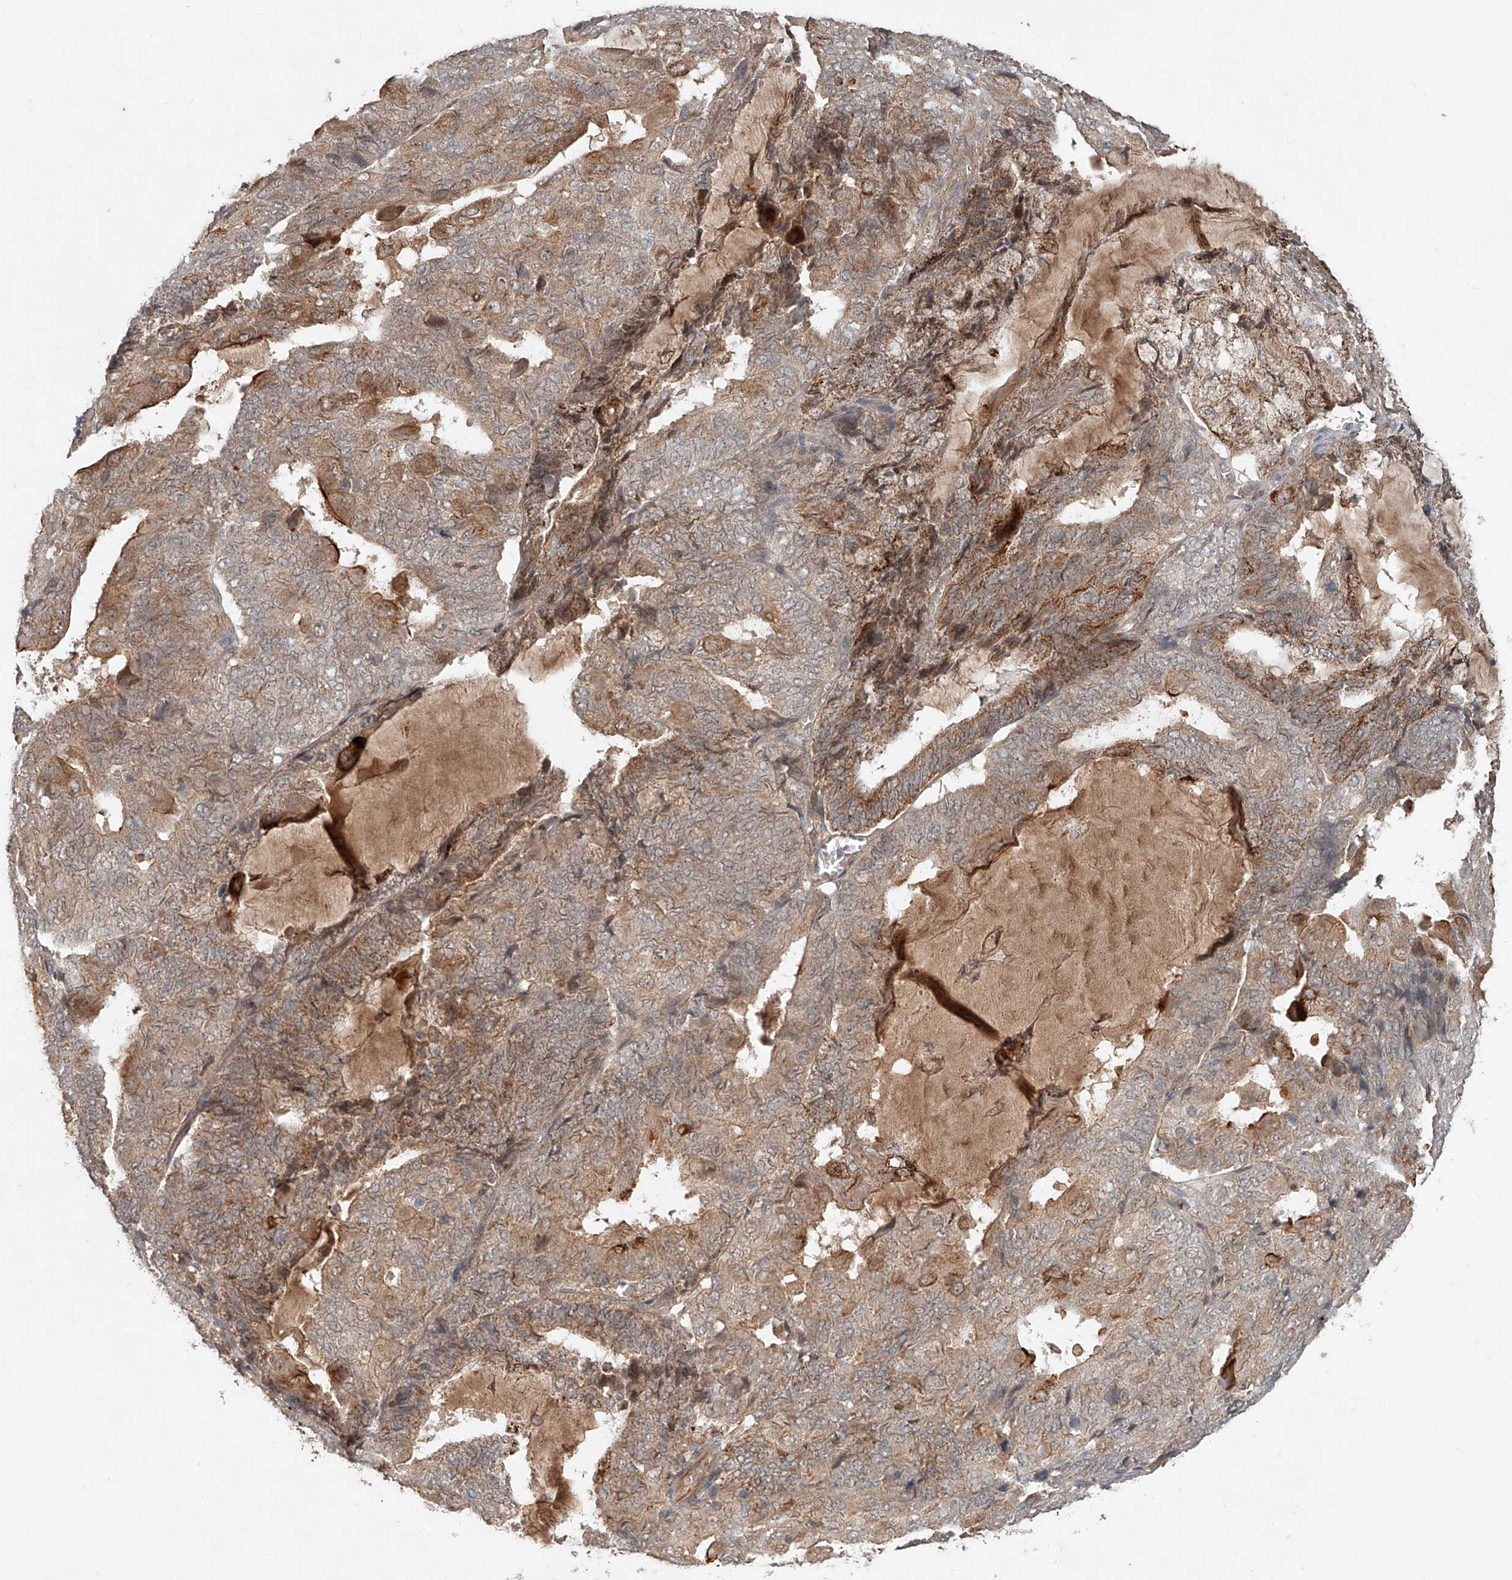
{"staining": {"intensity": "moderate", "quantity": ">75%", "location": "cytoplasmic/membranous"}, "tissue": "endometrial cancer", "cell_type": "Tumor cells", "image_type": "cancer", "snomed": [{"axis": "morphology", "description": "Adenocarcinoma, NOS"}, {"axis": "topography", "description": "Endometrium"}], "caption": "The image displays immunohistochemical staining of endometrial adenocarcinoma. There is moderate cytoplasmic/membranous positivity is appreciated in approximately >75% of tumor cells.", "gene": "IER5", "patient": {"sex": "female", "age": 81}}